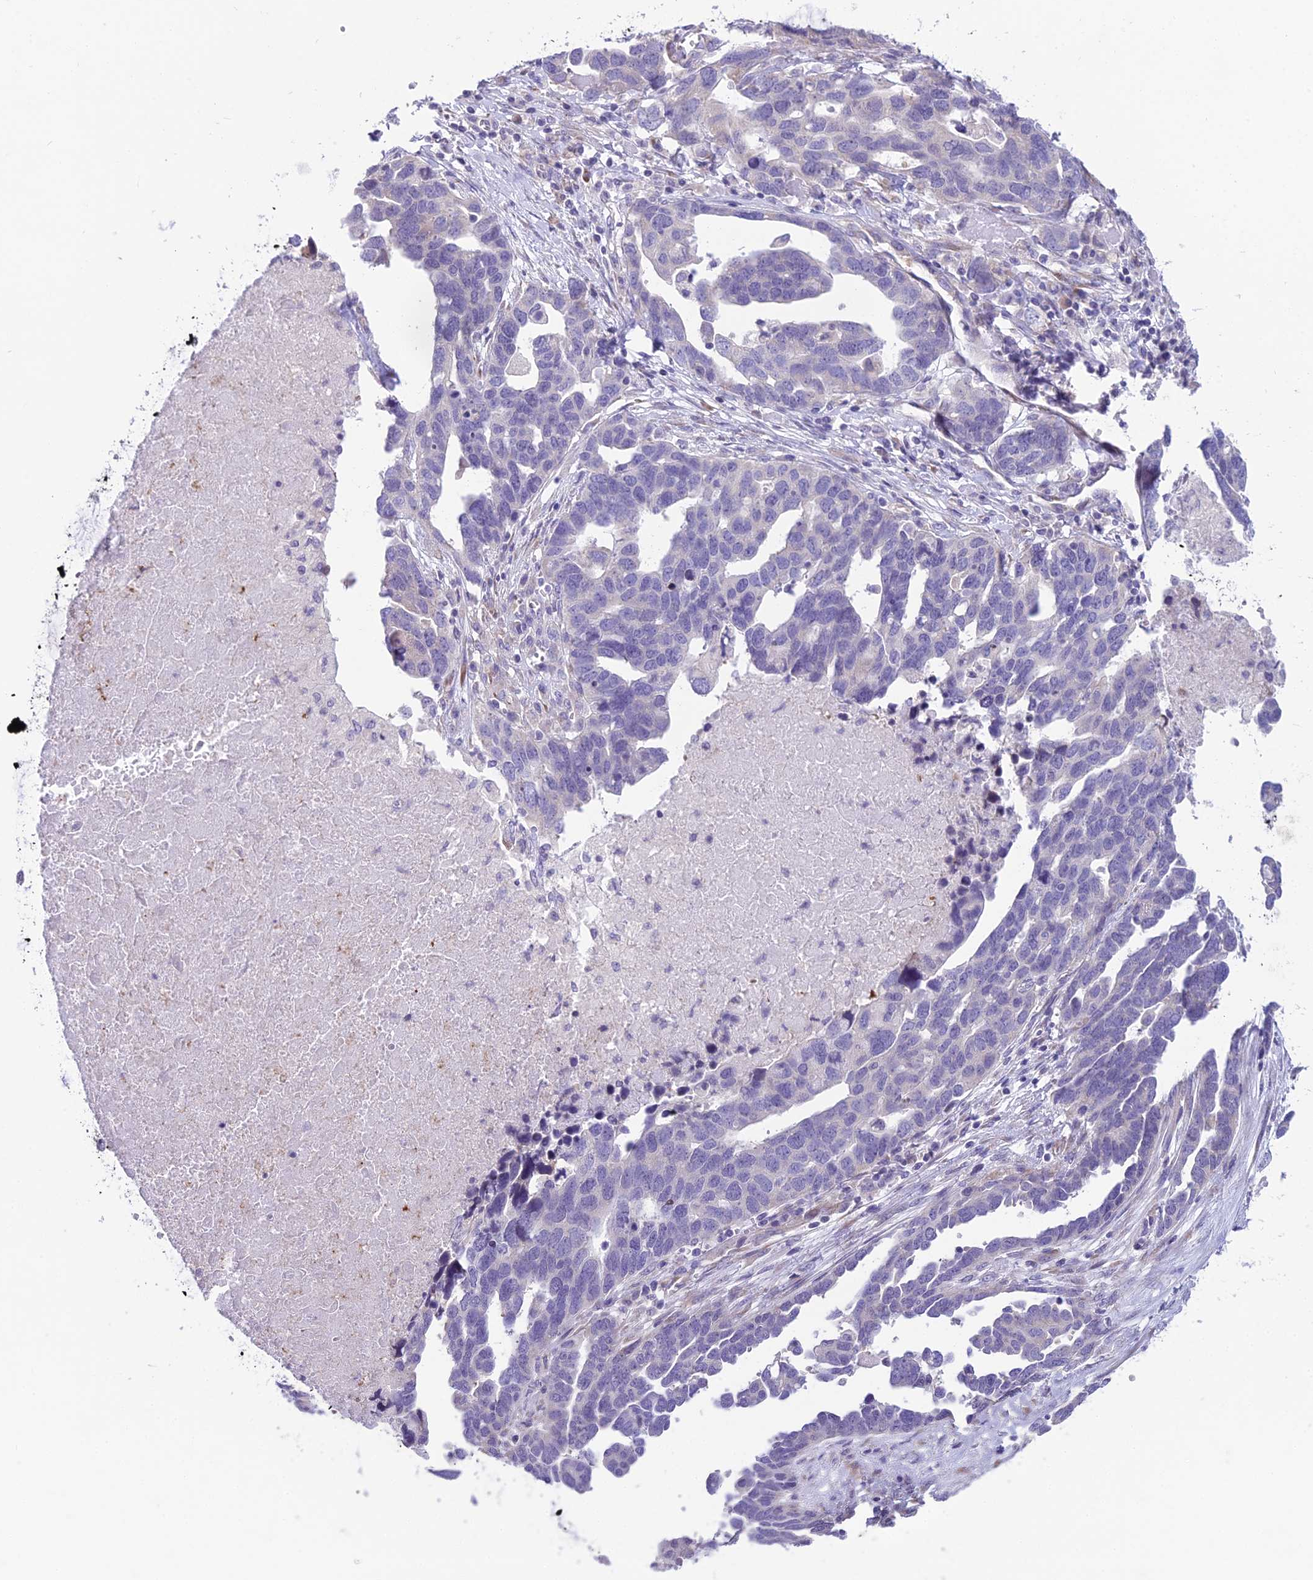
{"staining": {"intensity": "negative", "quantity": "none", "location": "none"}, "tissue": "ovarian cancer", "cell_type": "Tumor cells", "image_type": "cancer", "snomed": [{"axis": "morphology", "description": "Cystadenocarcinoma, serous, NOS"}, {"axis": "topography", "description": "Ovary"}], "caption": "IHC micrograph of neoplastic tissue: human serous cystadenocarcinoma (ovarian) stained with DAB (3,3'-diaminobenzidine) exhibits no significant protein expression in tumor cells.", "gene": "RPS26", "patient": {"sex": "female", "age": 54}}